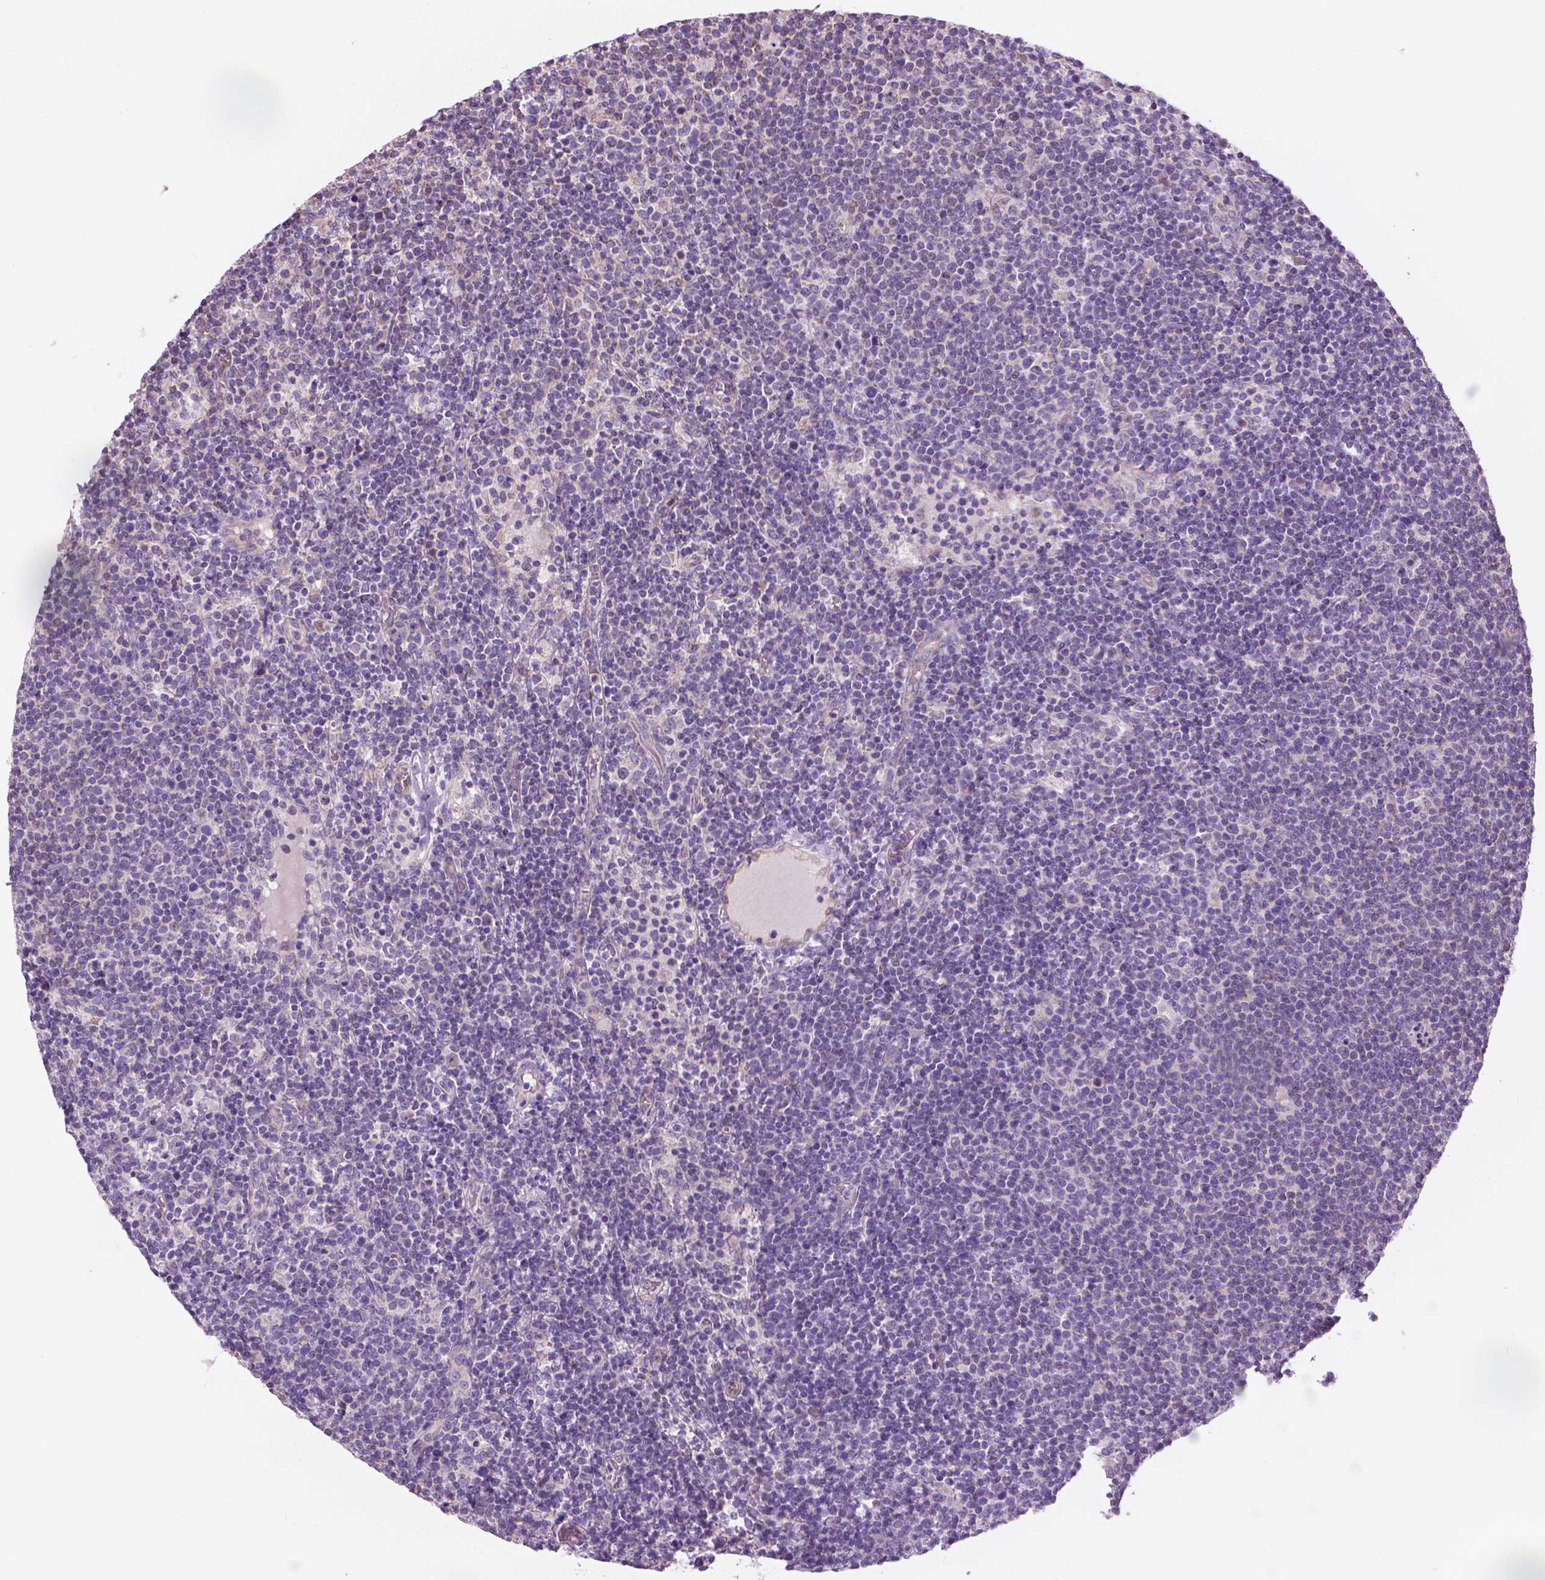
{"staining": {"intensity": "negative", "quantity": "none", "location": "none"}, "tissue": "lymphoma", "cell_type": "Tumor cells", "image_type": "cancer", "snomed": [{"axis": "morphology", "description": "Malignant lymphoma, non-Hodgkin's type, High grade"}, {"axis": "topography", "description": "Lymph node"}], "caption": "Immunohistochemical staining of malignant lymphoma, non-Hodgkin's type (high-grade) displays no significant expression in tumor cells. (DAB (3,3'-diaminobenzidine) immunohistochemistry (IHC) visualized using brightfield microscopy, high magnification).", "gene": "TTC29", "patient": {"sex": "male", "age": 61}}